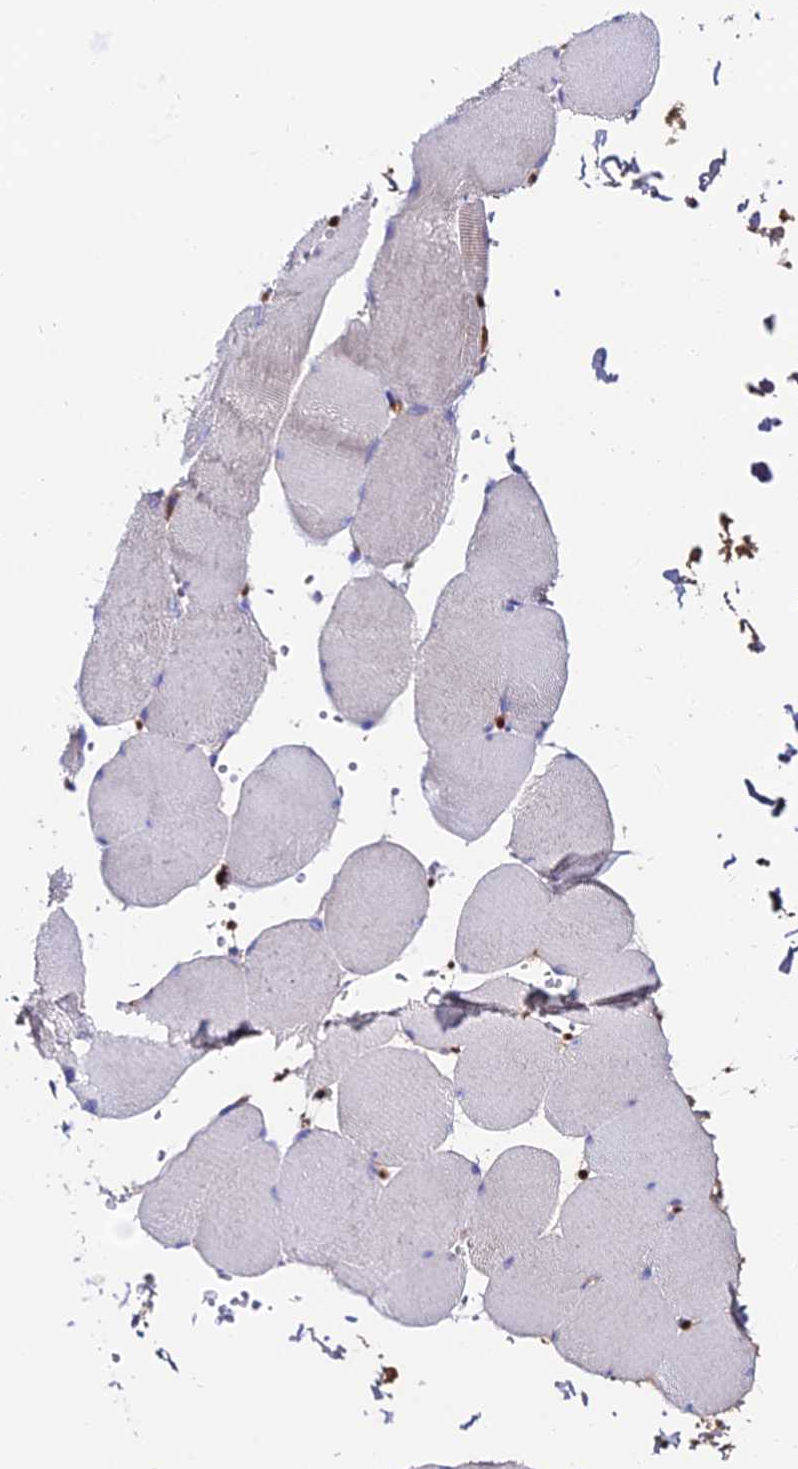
{"staining": {"intensity": "weak", "quantity": "<25%", "location": "cytoplasmic/membranous"}, "tissue": "skeletal muscle", "cell_type": "Myocytes", "image_type": "normal", "snomed": [{"axis": "morphology", "description": "Normal tissue, NOS"}, {"axis": "topography", "description": "Skeletal muscle"}, {"axis": "topography", "description": "Head-Neck"}], "caption": "Photomicrograph shows no significant protein expression in myocytes of benign skeletal muscle.", "gene": "SLC25A16", "patient": {"sex": "male", "age": 66}}